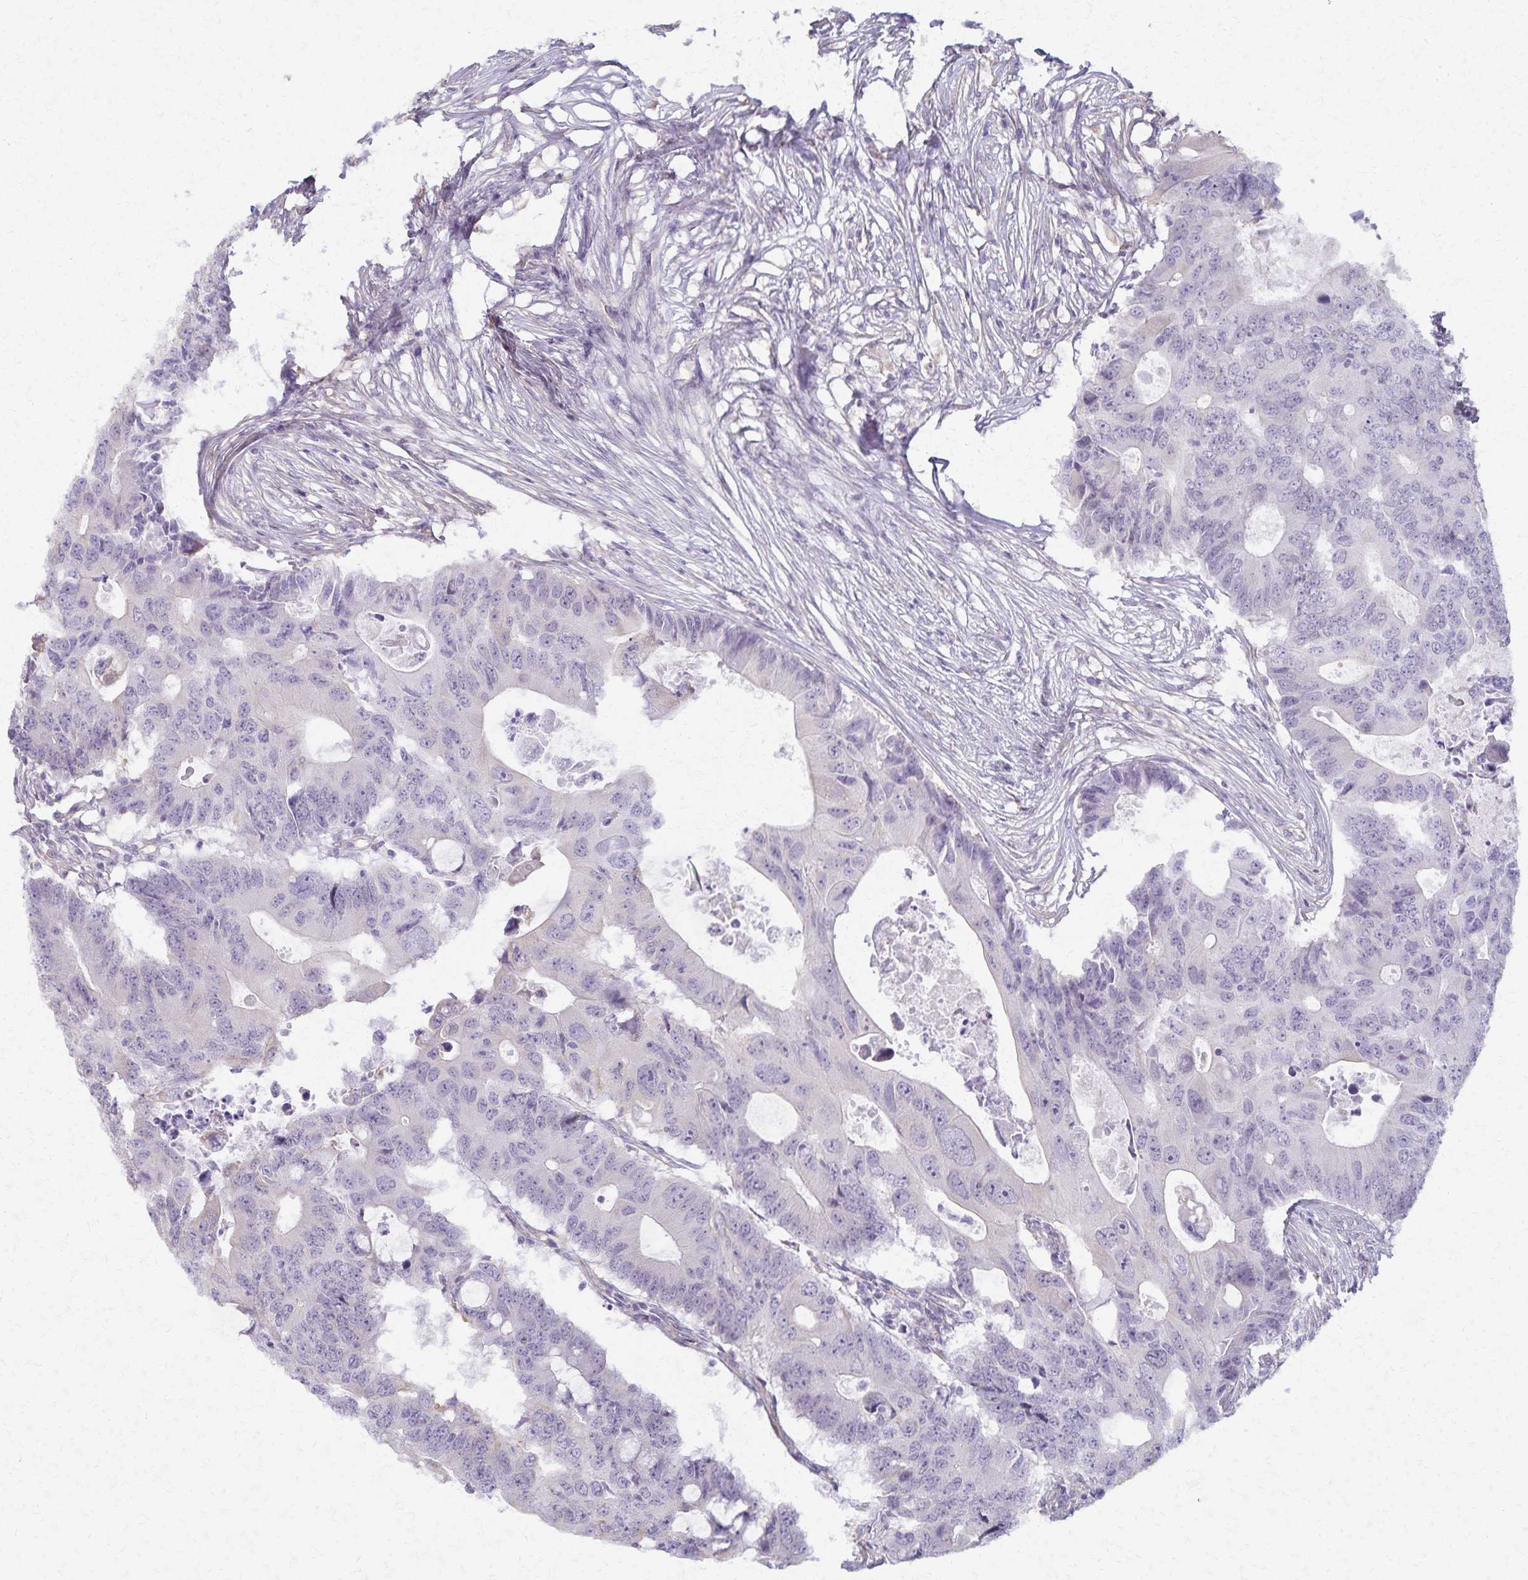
{"staining": {"intensity": "negative", "quantity": "none", "location": "none"}, "tissue": "colorectal cancer", "cell_type": "Tumor cells", "image_type": "cancer", "snomed": [{"axis": "morphology", "description": "Adenocarcinoma, NOS"}, {"axis": "topography", "description": "Colon"}], "caption": "The histopathology image exhibits no significant staining in tumor cells of colorectal cancer.", "gene": "KISS1", "patient": {"sex": "male", "age": 71}}